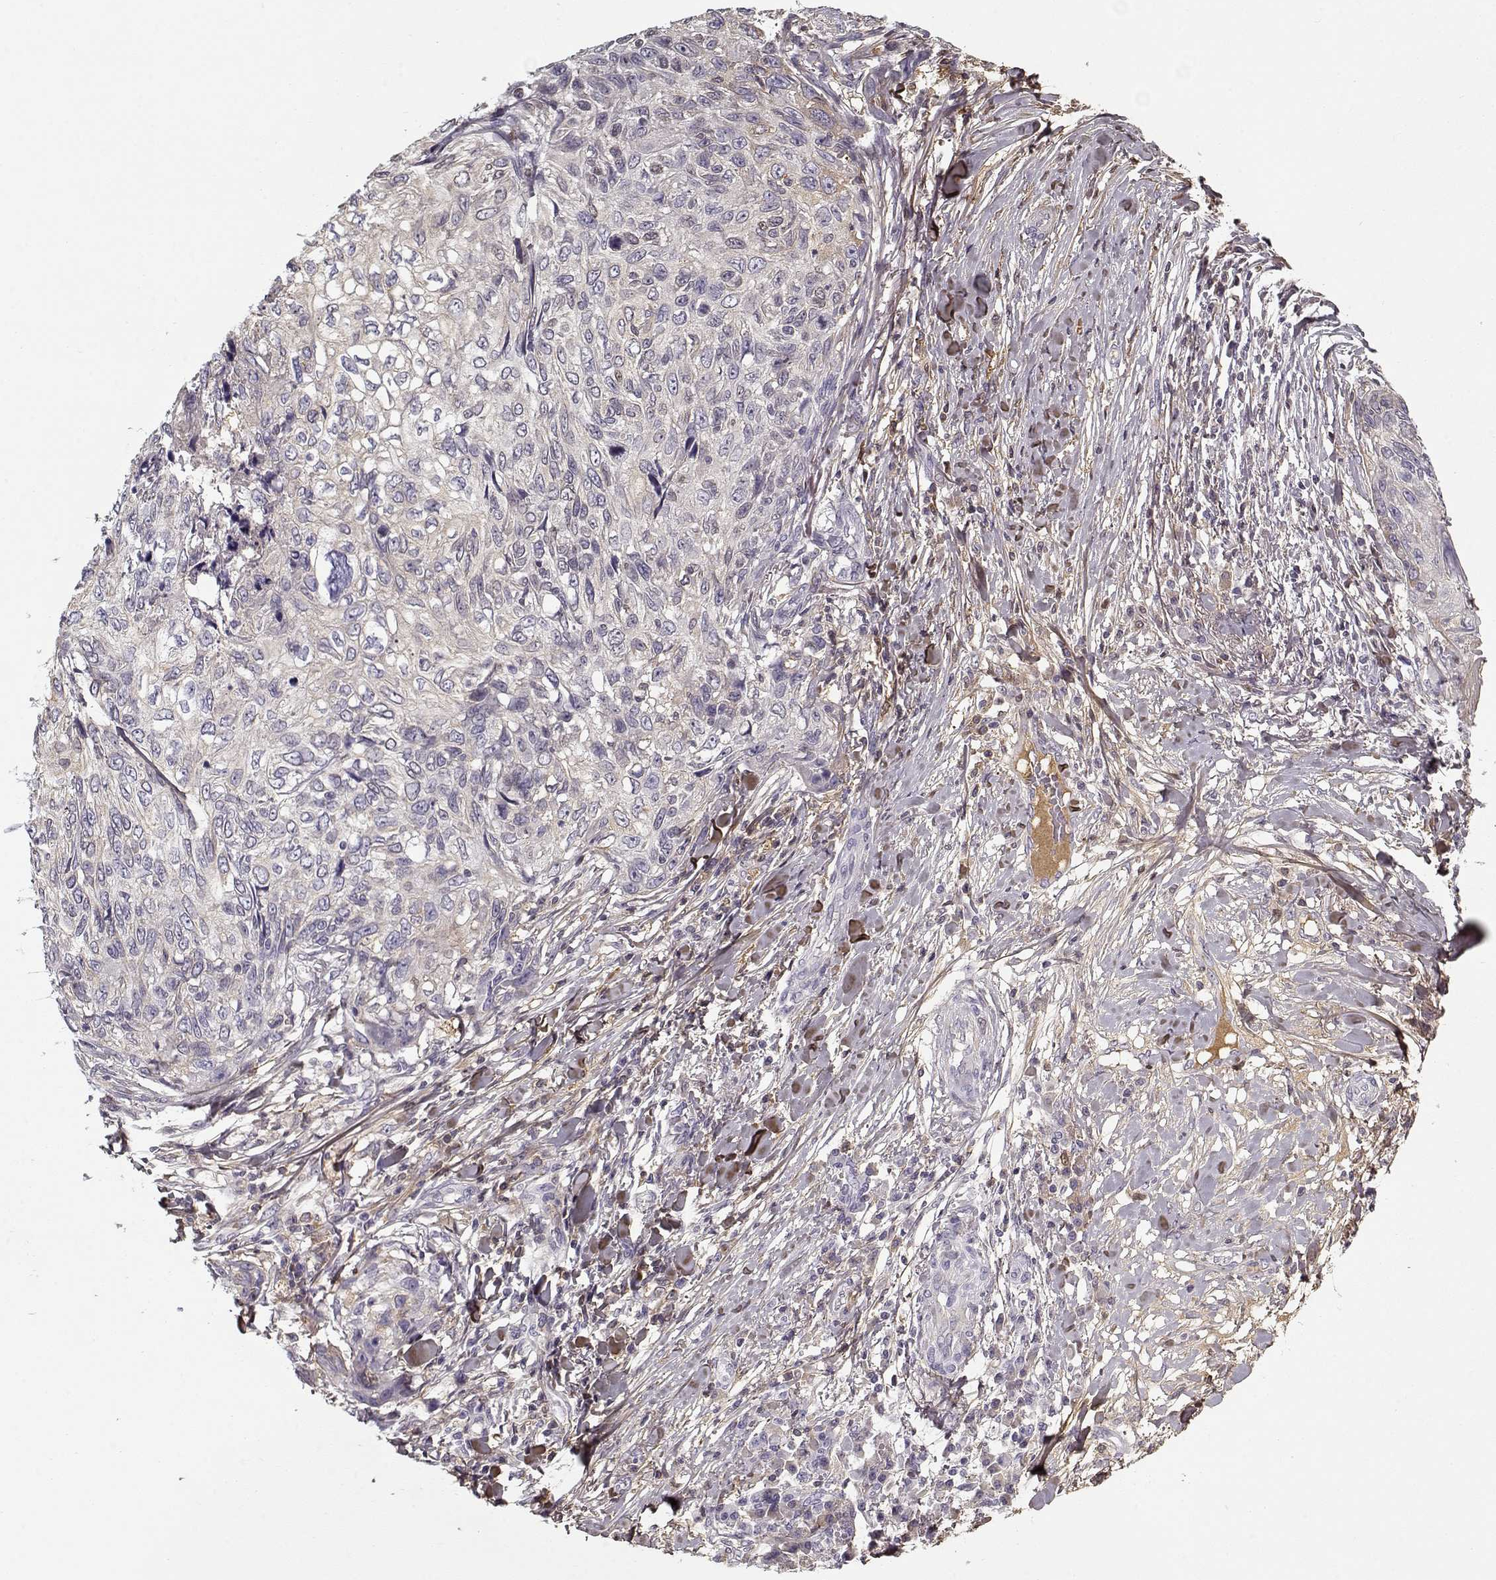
{"staining": {"intensity": "moderate", "quantity": "<25%", "location": "cytoplasmic/membranous"}, "tissue": "skin cancer", "cell_type": "Tumor cells", "image_type": "cancer", "snomed": [{"axis": "morphology", "description": "Squamous cell carcinoma, NOS"}, {"axis": "topography", "description": "Skin"}], "caption": "This is an image of immunohistochemistry (IHC) staining of squamous cell carcinoma (skin), which shows moderate staining in the cytoplasmic/membranous of tumor cells.", "gene": "LUM", "patient": {"sex": "male", "age": 92}}